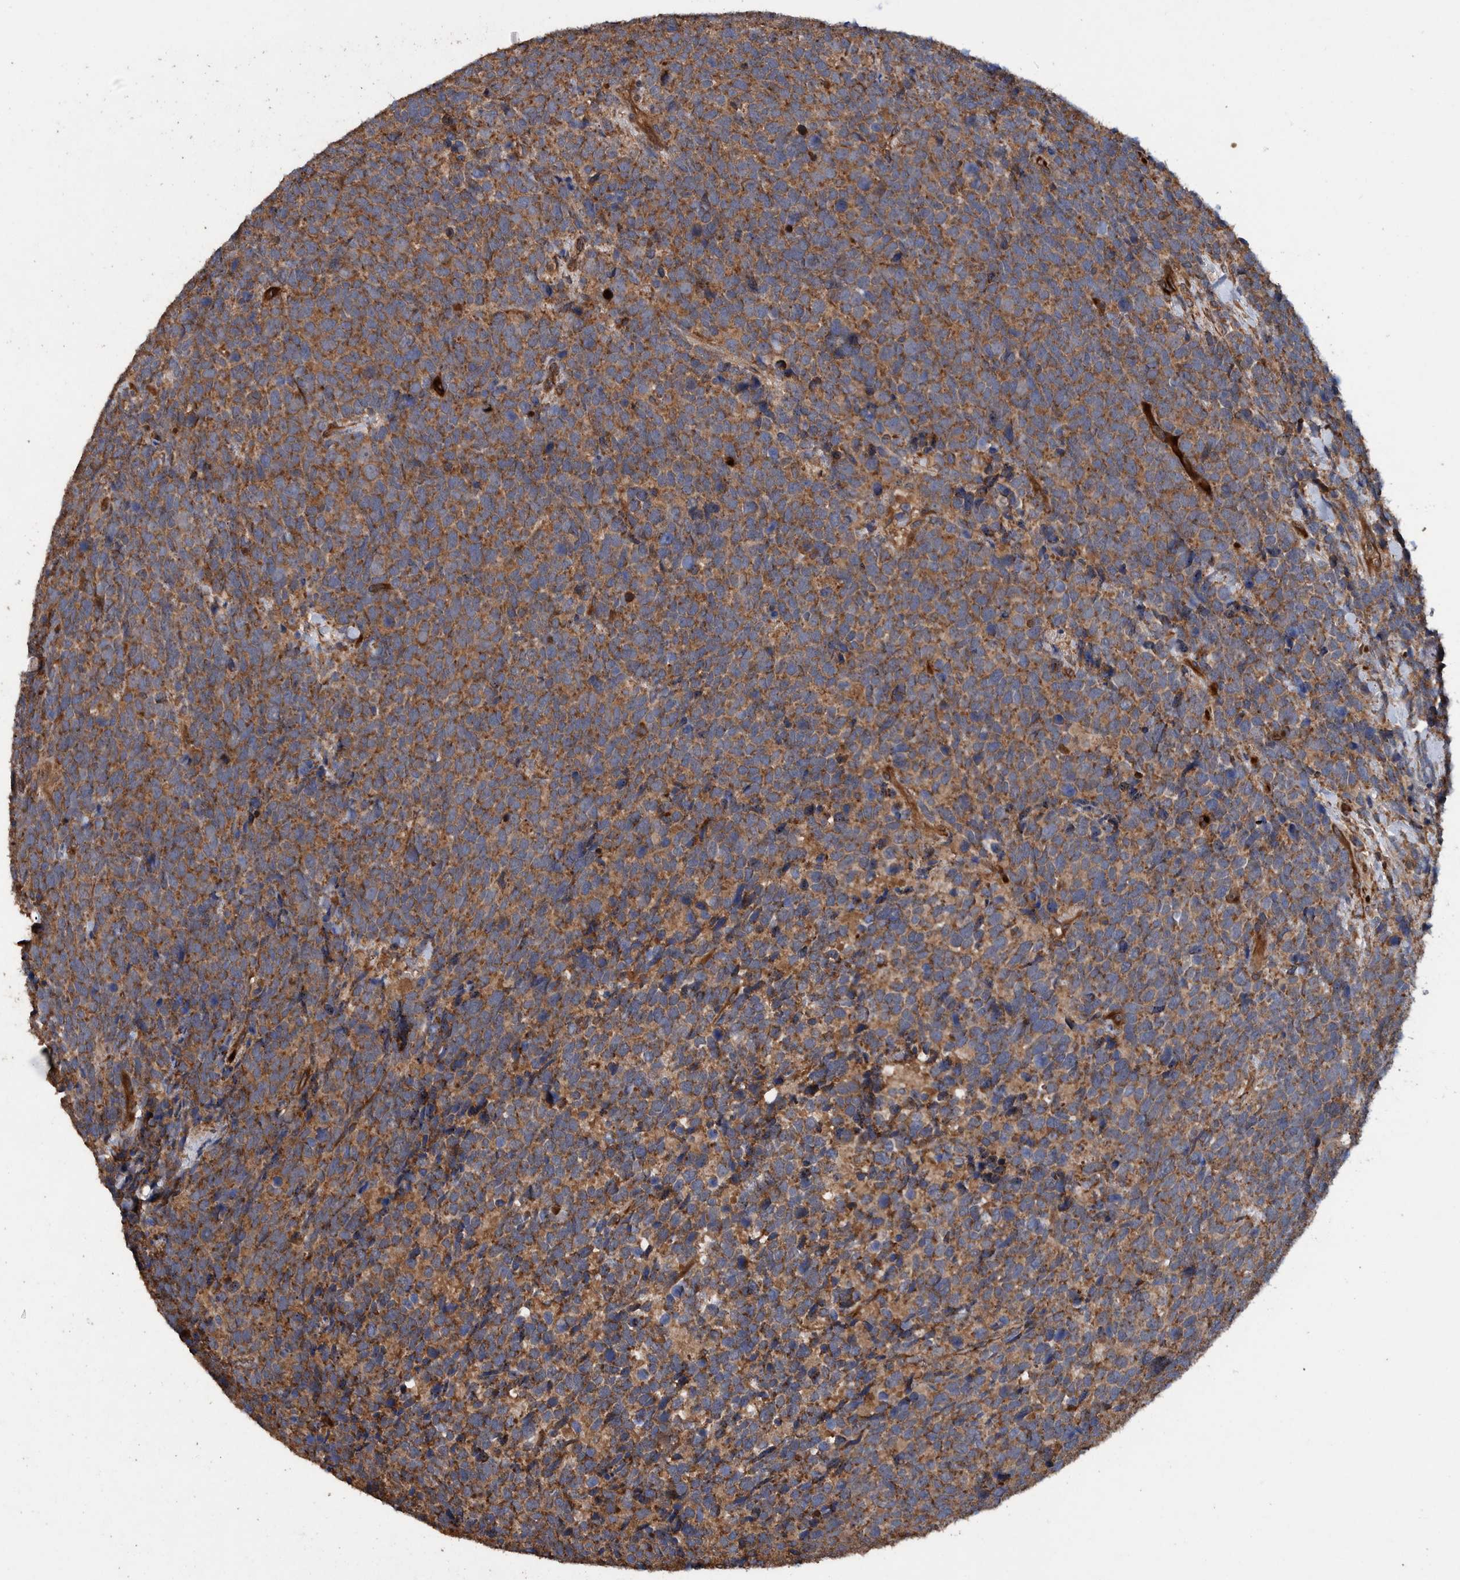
{"staining": {"intensity": "moderate", "quantity": ">75%", "location": "cytoplasmic/membranous"}, "tissue": "urothelial cancer", "cell_type": "Tumor cells", "image_type": "cancer", "snomed": [{"axis": "morphology", "description": "Urothelial carcinoma, High grade"}, {"axis": "topography", "description": "Urinary bladder"}], "caption": "Protein staining exhibits moderate cytoplasmic/membranous expression in approximately >75% of tumor cells in urothelial cancer.", "gene": "TRIM16", "patient": {"sex": "female", "age": 82}}